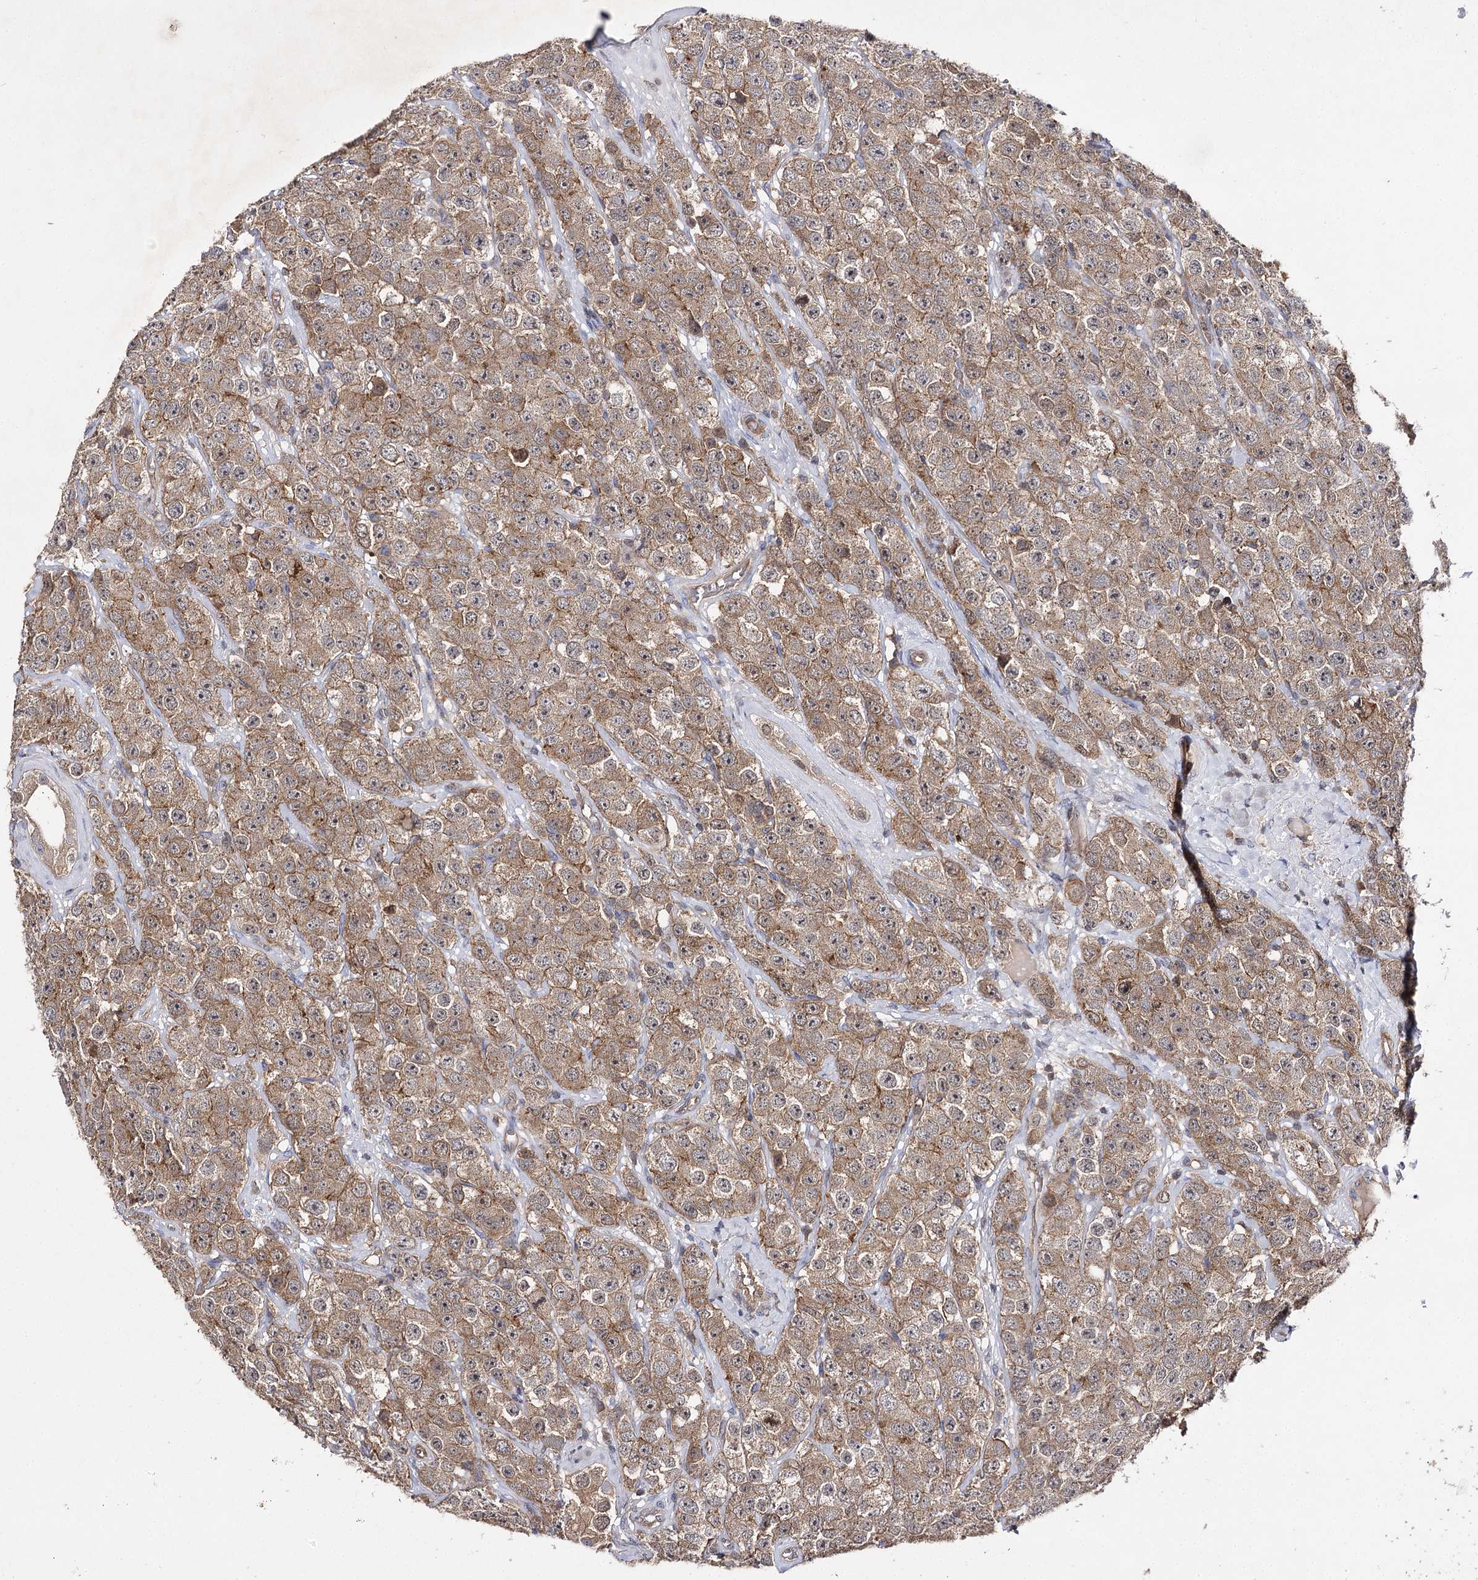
{"staining": {"intensity": "moderate", "quantity": ">75%", "location": "cytoplasmic/membranous"}, "tissue": "testis cancer", "cell_type": "Tumor cells", "image_type": "cancer", "snomed": [{"axis": "morphology", "description": "Seminoma, NOS"}, {"axis": "topography", "description": "Testis"}], "caption": "Human seminoma (testis) stained for a protein (brown) reveals moderate cytoplasmic/membranous positive staining in about >75% of tumor cells.", "gene": "BCR", "patient": {"sex": "male", "age": 28}}